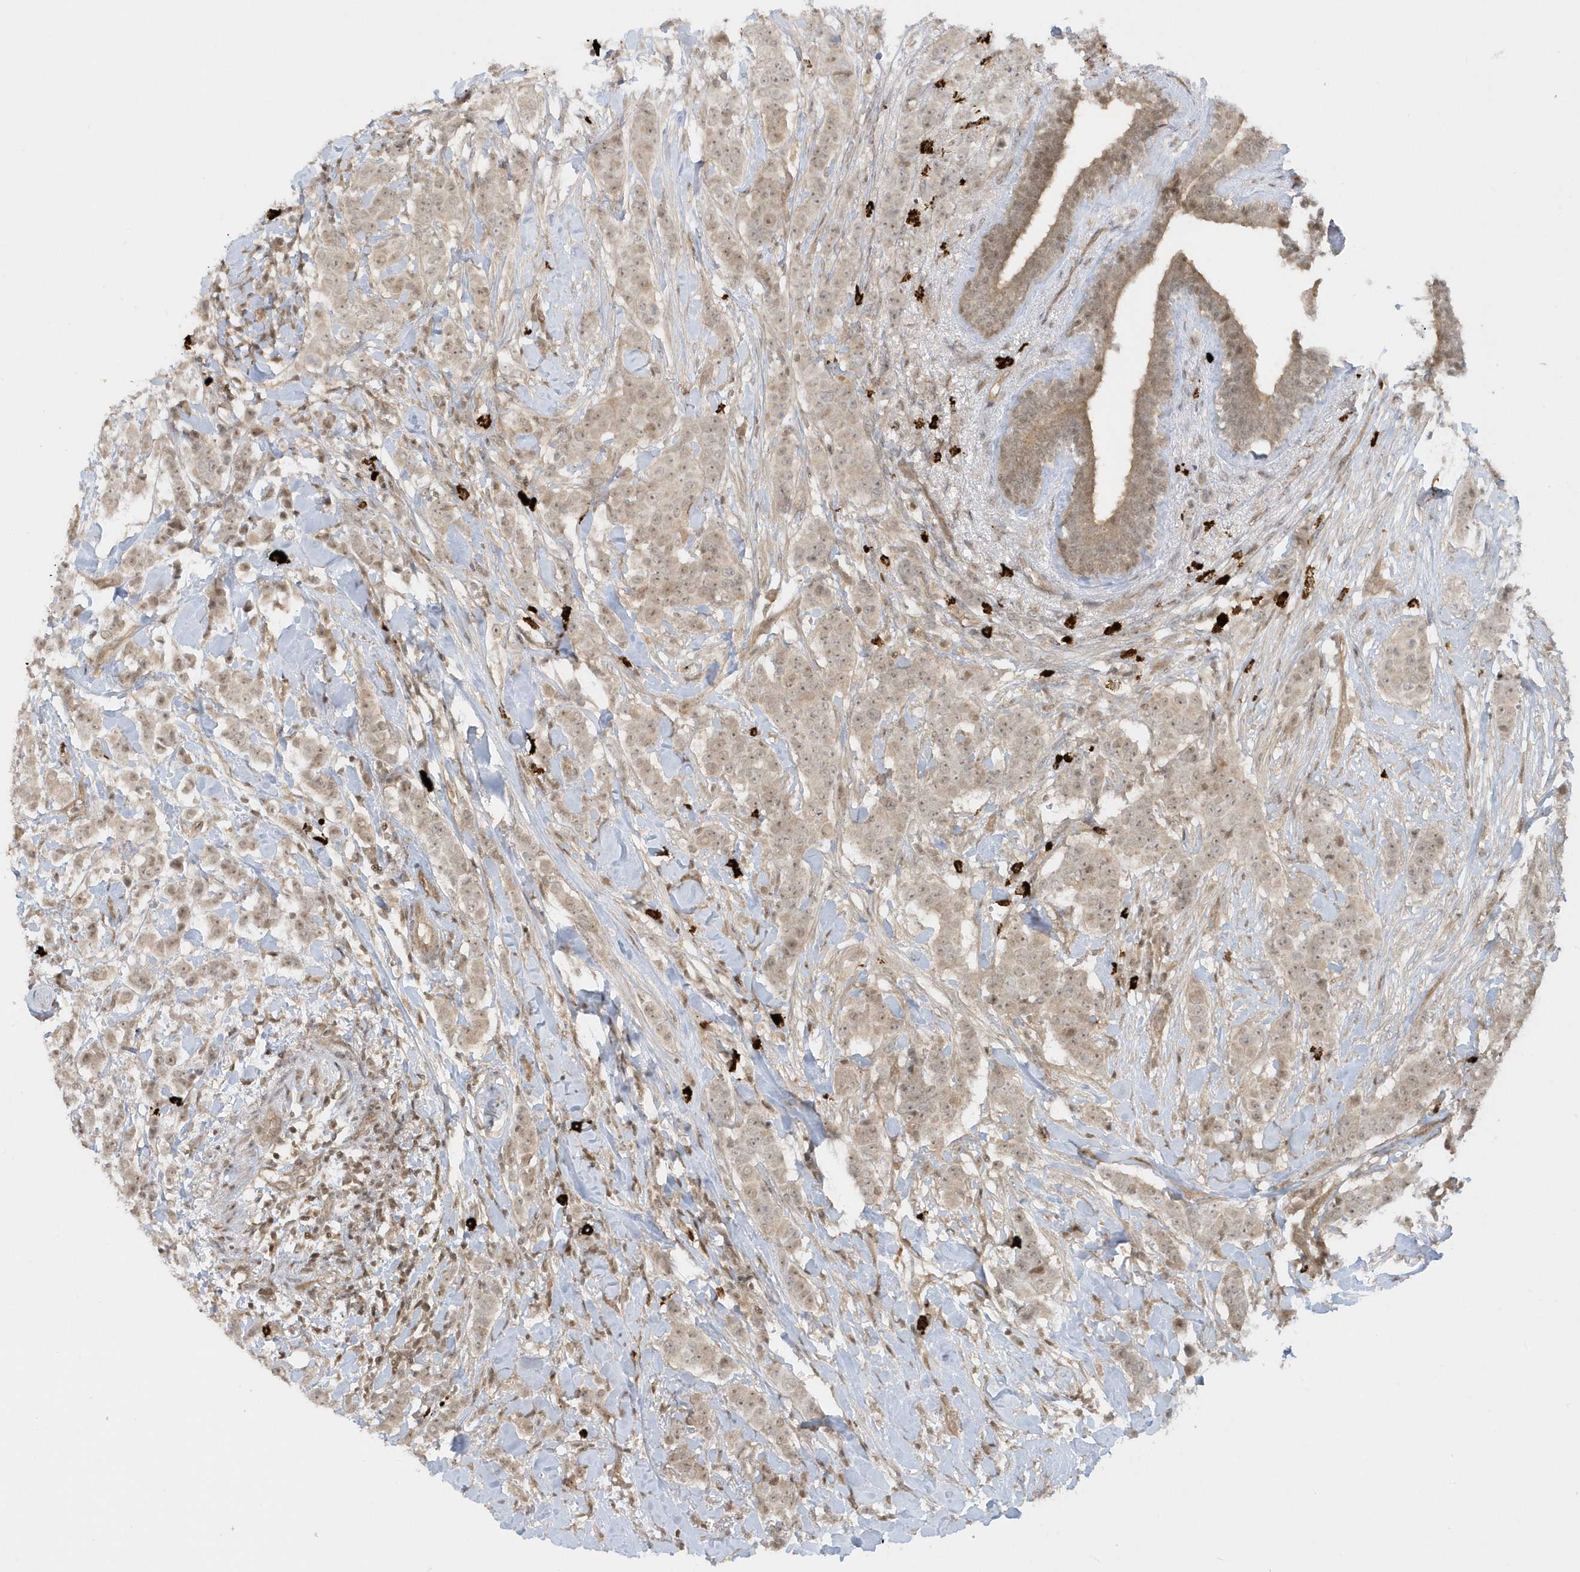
{"staining": {"intensity": "weak", "quantity": ">75%", "location": "cytoplasmic/membranous,nuclear"}, "tissue": "breast cancer", "cell_type": "Tumor cells", "image_type": "cancer", "snomed": [{"axis": "morphology", "description": "Duct carcinoma"}, {"axis": "topography", "description": "Breast"}], "caption": "Protein analysis of breast cancer (intraductal carcinoma) tissue exhibits weak cytoplasmic/membranous and nuclear staining in about >75% of tumor cells. Nuclei are stained in blue.", "gene": "PPP1R7", "patient": {"sex": "female", "age": 40}}